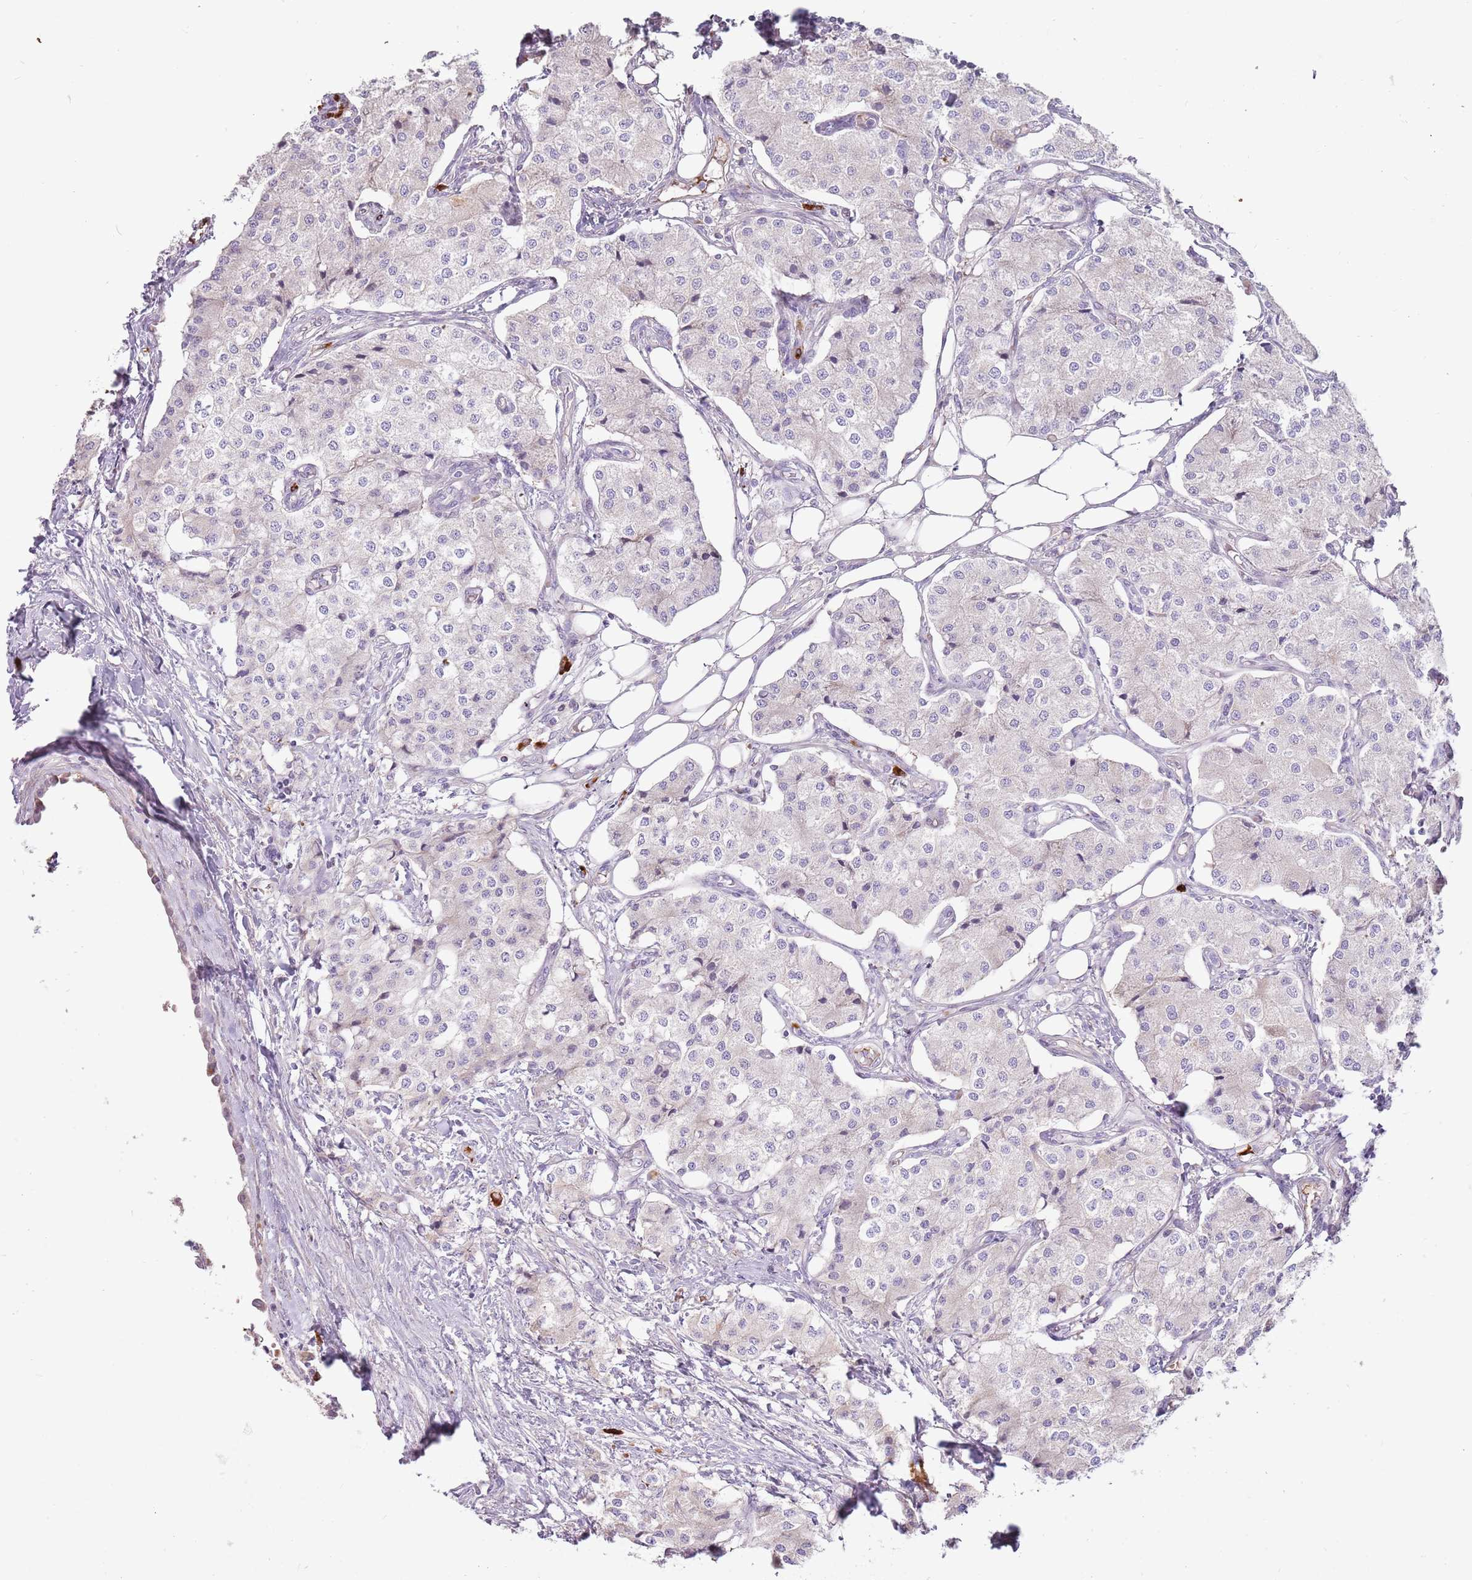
{"staining": {"intensity": "negative", "quantity": "none", "location": "none"}, "tissue": "carcinoid", "cell_type": "Tumor cells", "image_type": "cancer", "snomed": [{"axis": "morphology", "description": "Carcinoid, malignant, NOS"}, {"axis": "topography", "description": "Colon"}], "caption": "A high-resolution photomicrograph shows IHC staining of carcinoid, which displays no significant positivity in tumor cells.", "gene": "MCUB", "patient": {"sex": "female", "age": 52}}